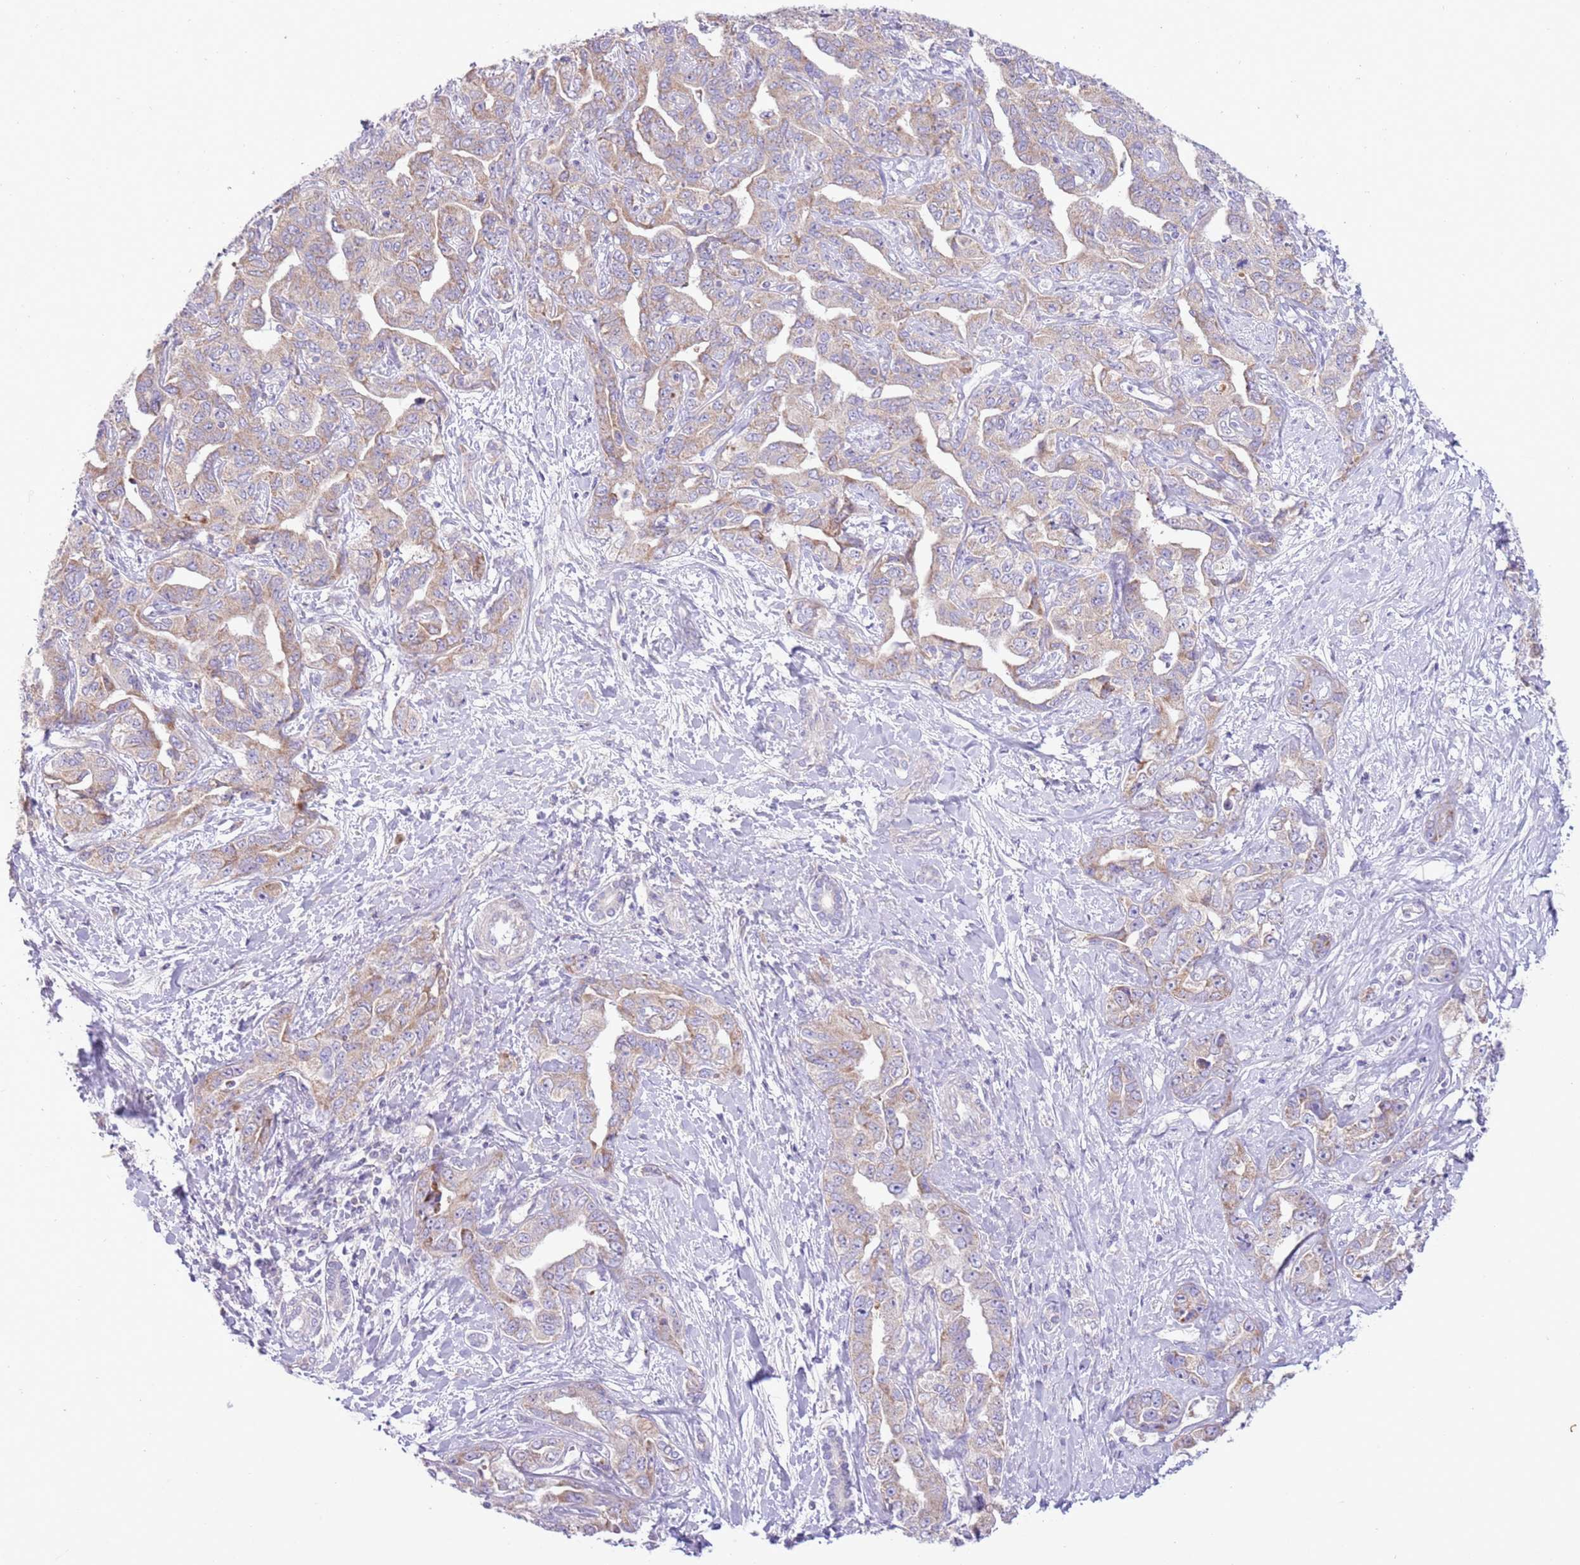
{"staining": {"intensity": "weak", "quantity": ">75%", "location": "cytoplasmic/membranous"}, "tissue": "liver cancer", "cell_type": "Tumor cells", "image_type": "cancer", "snomed": [{"axis": "morphology", "description": "Cholangiocarcinoma"}, {"axis": "topography", "description": "Liver"}], "caption": "Immunohistochemical staining of liver cancer reveals low levels of weak cytoplasmic/membranous protein staining in about >75% of tumor cells. Nuclei are stained in blue.", "gene": "OAZ2", "patient": {"sex": "male", "age": 59}}